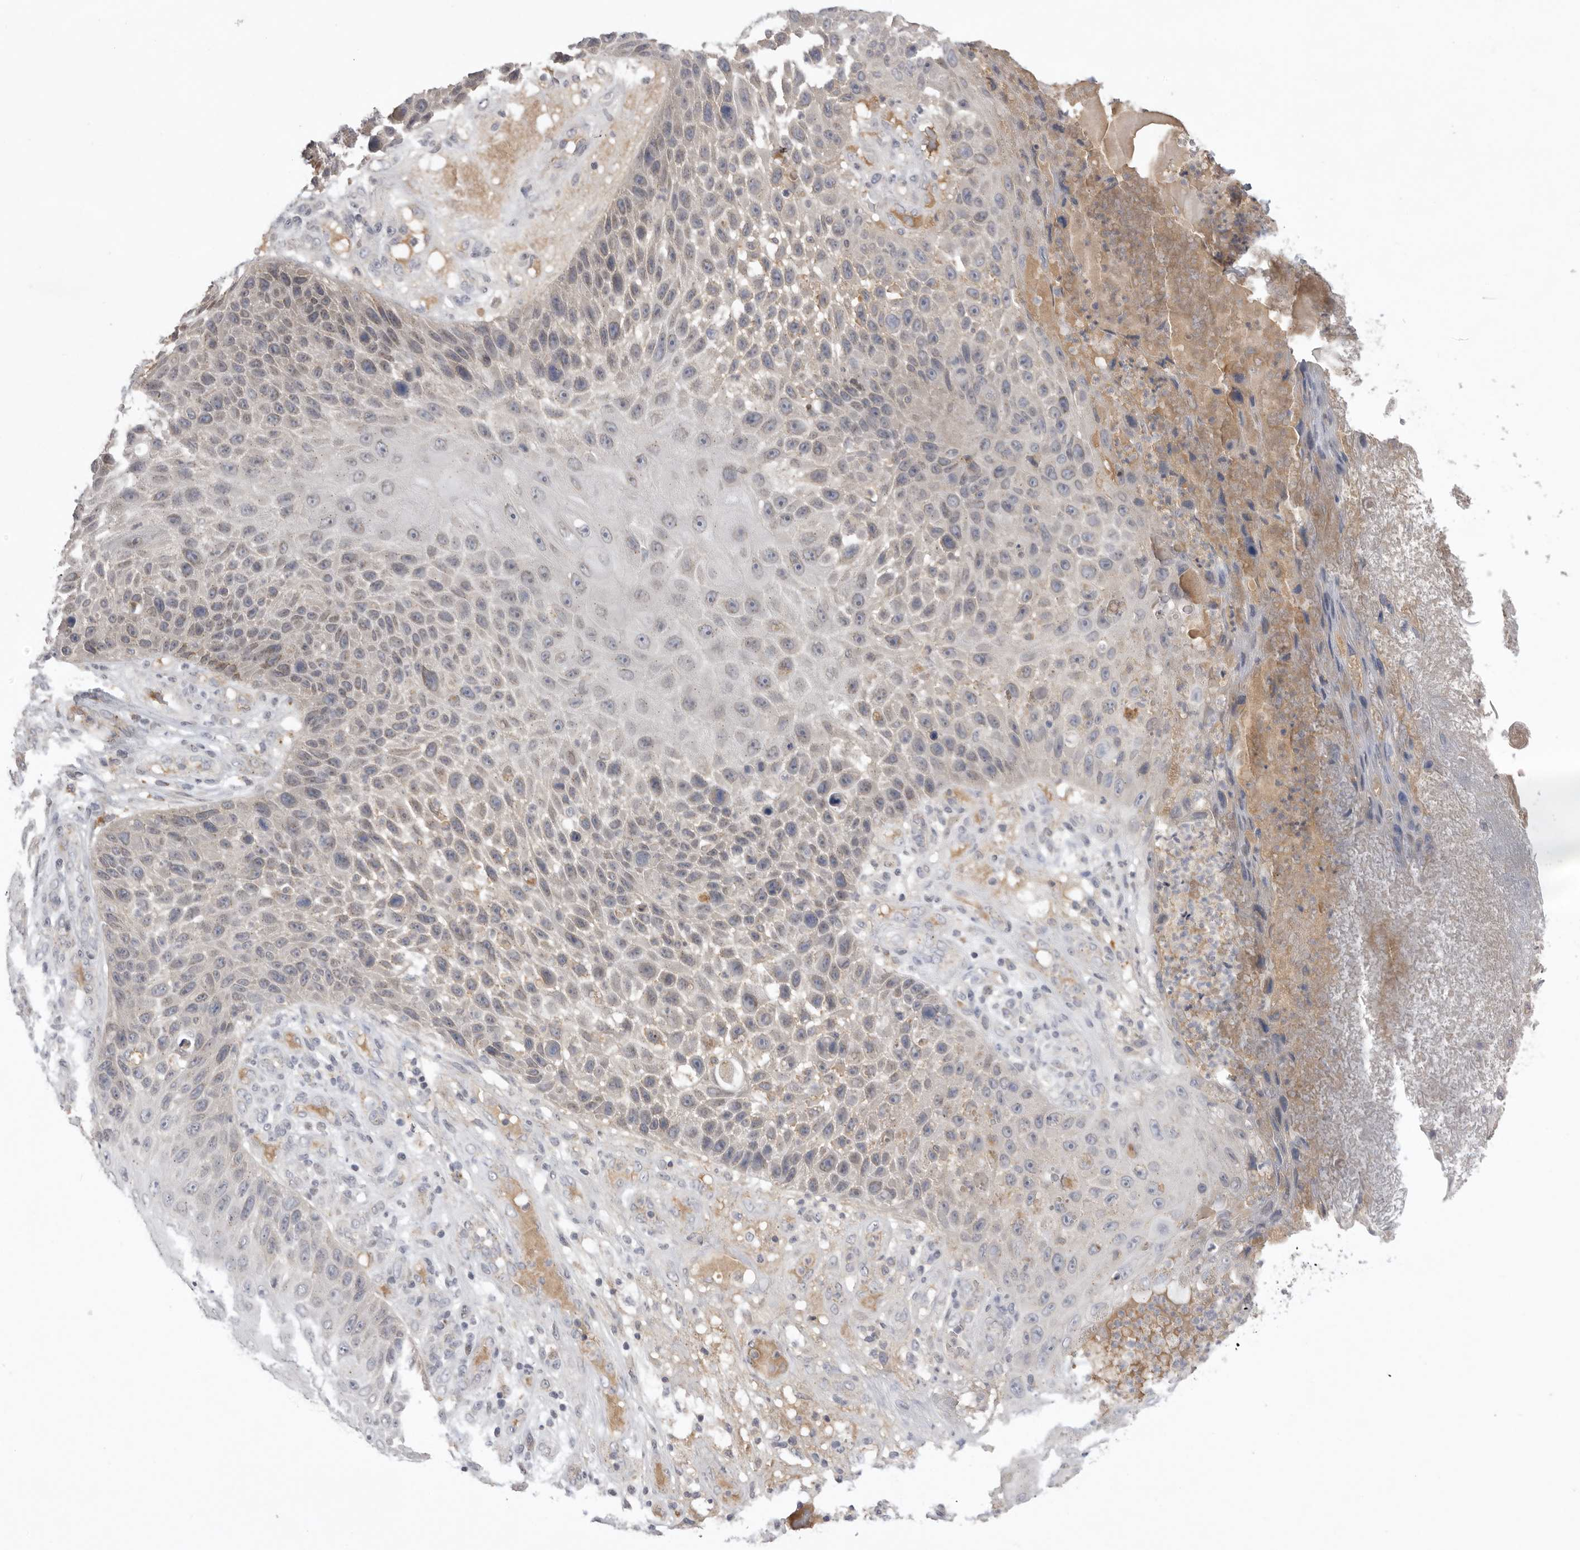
{"staining": {"intensity": "weak", "quantity": "<25%", "location": "cytoplasmic/membranous"}, "tissue": "skin cancer", "cell_type": "Tumor cells", "image_type": "cancer", "snomed": [{"axis": "morphology", "description": "Squamous cell carcinoma, NOS"}, {"axis": "topography", "description": "Skin"}], "caption": "High magnification brightfield microscopy of skin cancer (squamous cell carcinoma) stained with DAB (brown) and counterstained with hematoxylin (blue): tumor cells show no significant staining.", "gene": "TLR3", "patient": {"sex": "female", "age": 88}}